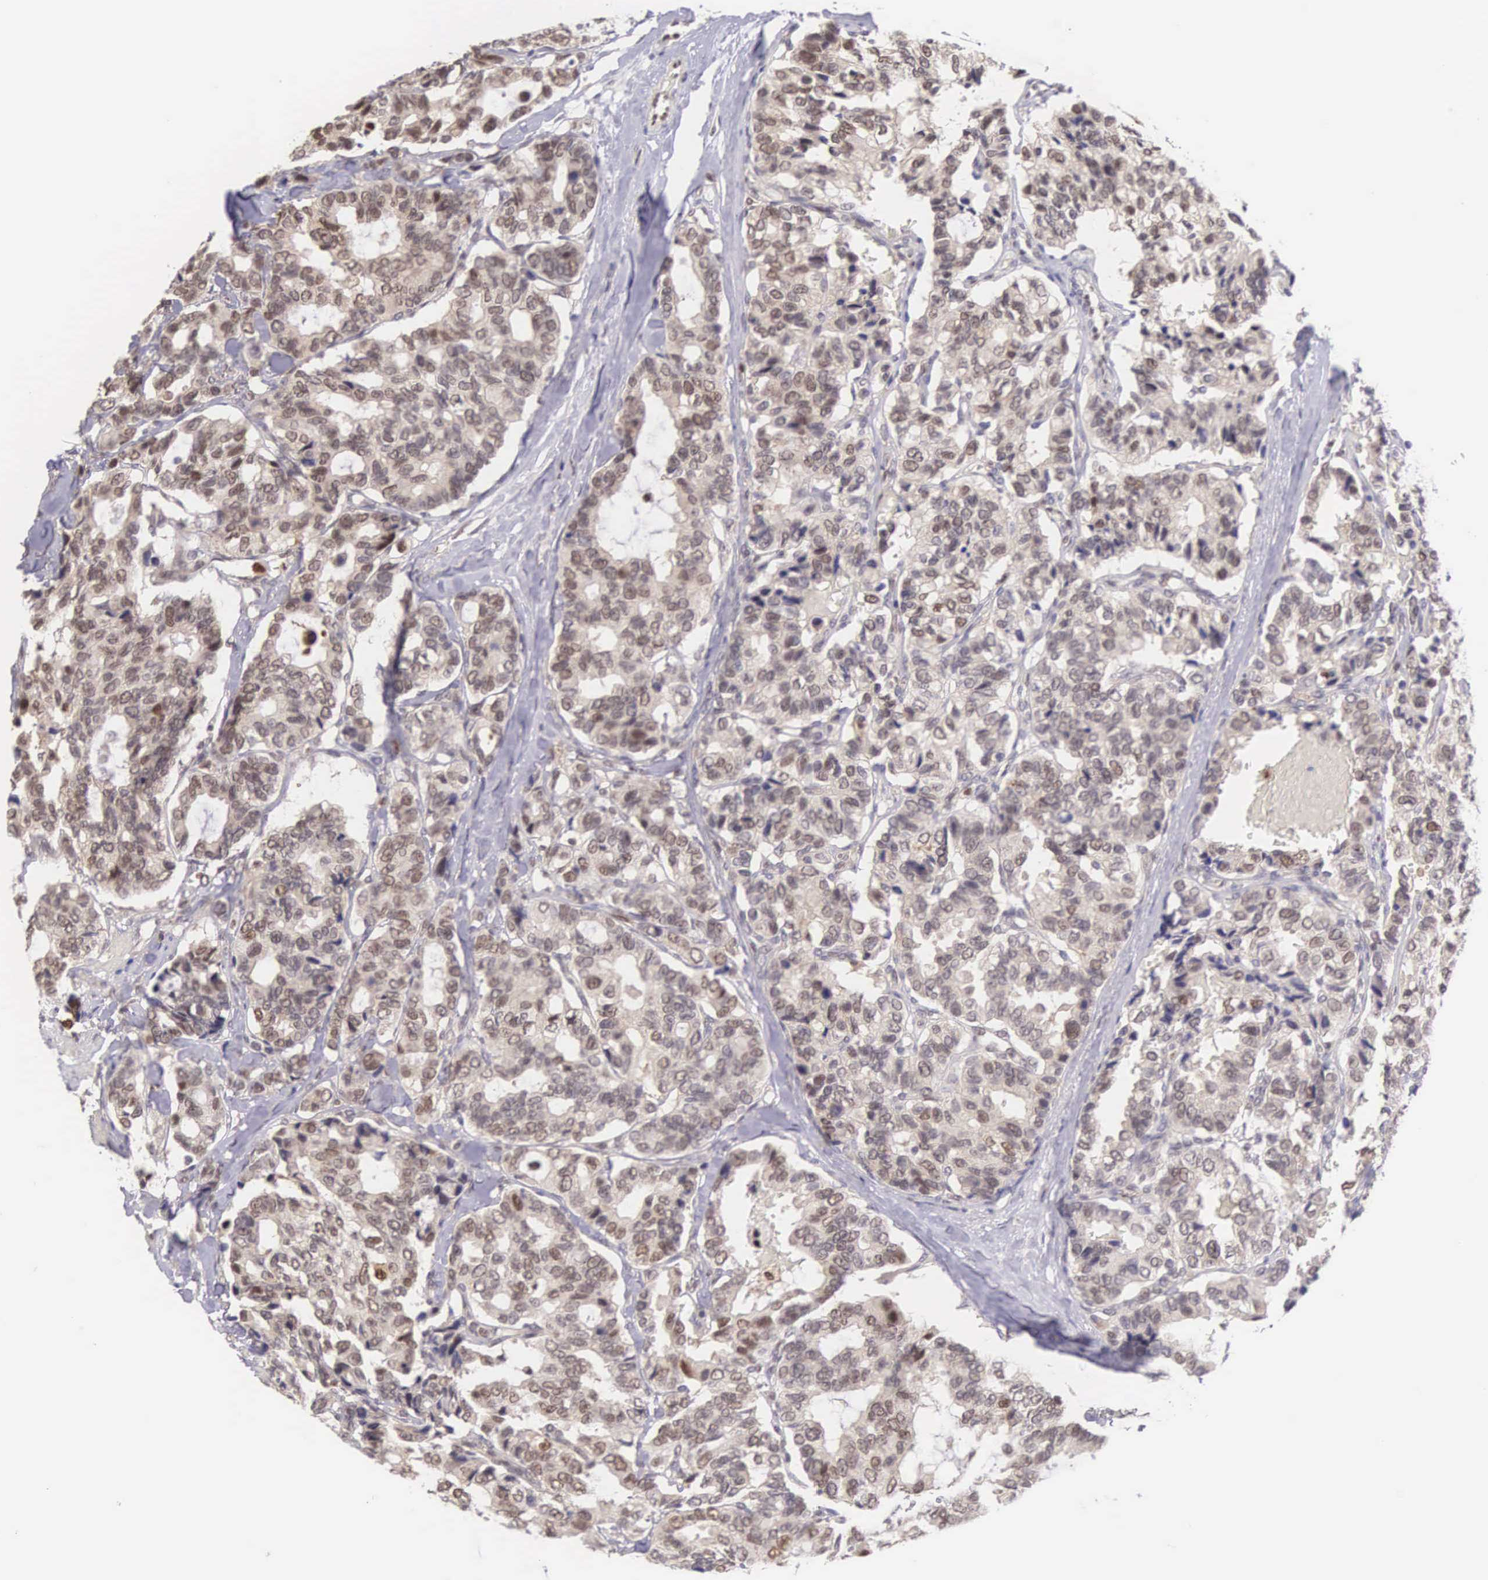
{"staining": {"intensity": "moderate", "quantity": "25%-75%", "location": "cytoplasmic/membranous,nuclear"}, "tissue": "breast cancer", "cell_type": "Tumor cells", "image_type": "cancer", "snomed": [{"axis": "morphology", "description": "Duct carcinoma"}, {"axis": "topography", "description": "Breast"}], "caption": "Protein expression analysis of human breast invasive ductal carcinoma reveals moderate cytoplasmic/membranous and nuclear positivity in about 25%-75% of tumor cells. The staining is performed using DAB (3,3'-diaminobenzidine) brown chromogen to label protein expression. The nuclei are counter-stained blue using hematoxylin.", "gene": "GRK3", "patient": {"sex": "female", "age": 69}}